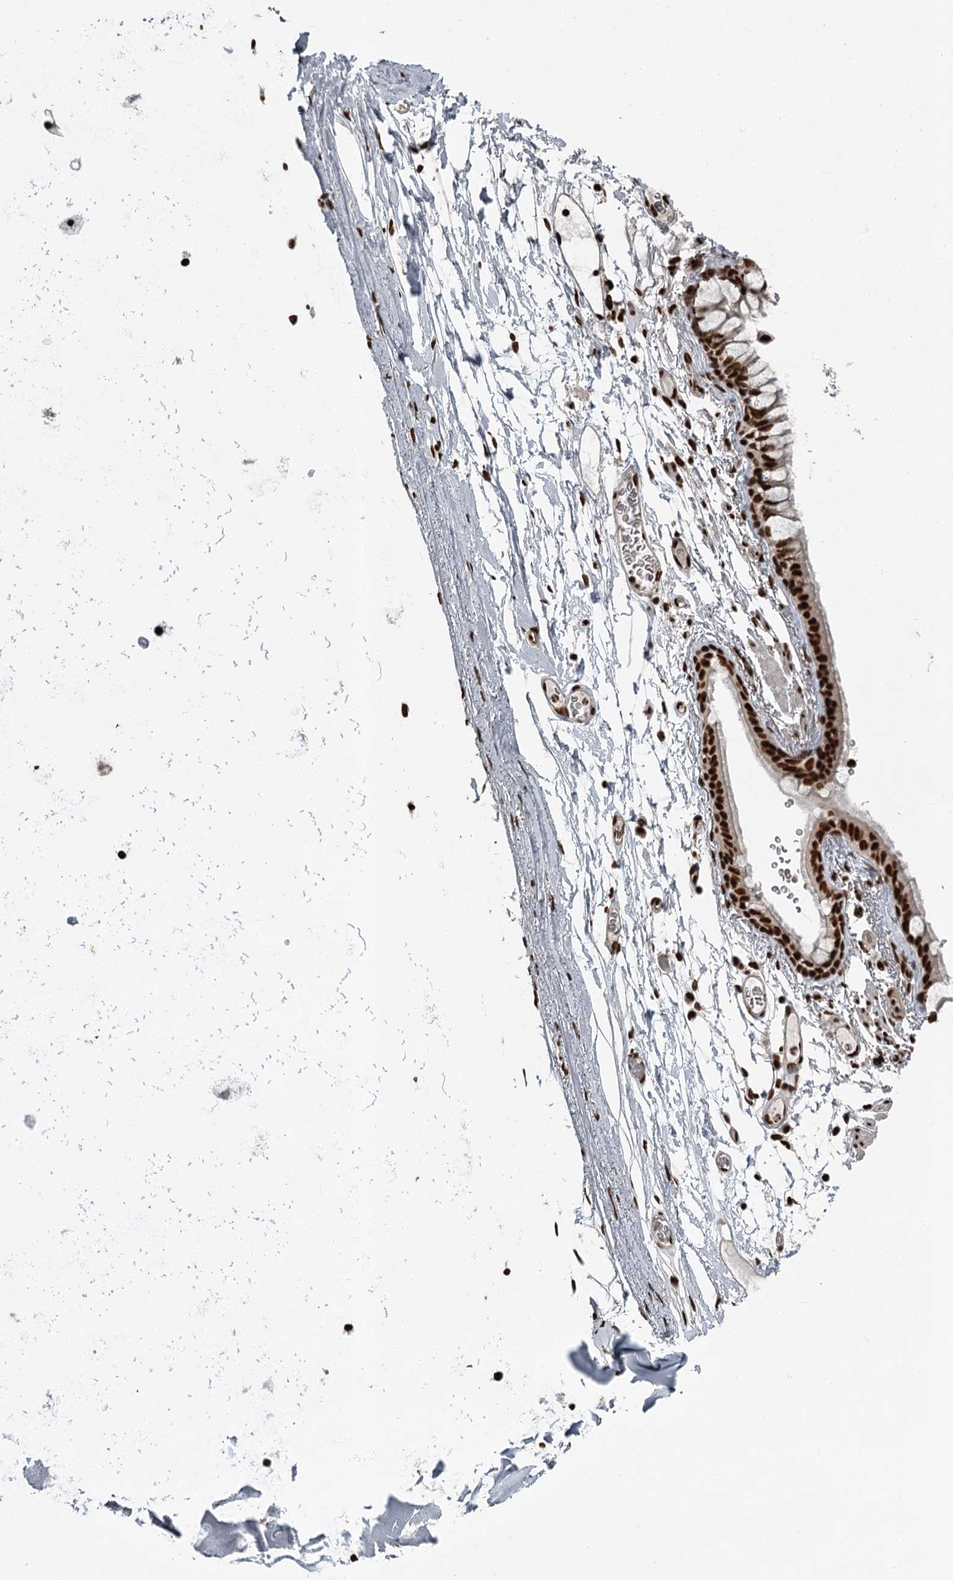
{"staining": {"intensity": "strong", "quantity": ">75%", "location": "nuclear"}, "tissue": "bronchus", "cell_type": "Respiratory epithelial cells", "image_type": "normal", "snomed": [{"axis": "morphology", "description": "Normal tissue, NOS"}, {"axis": "topography", "description": "Cartilage tissue"}], "caption": "Immunohistochemistry histopathology image of normal human bronchus stained for a protein (brown), which exhibits high levels of strong nuclear positivity in approximately >75% of respiratory epithelial cells.", "gene": "RBBP7", "patient": {"sex": "male", "age": 63}}